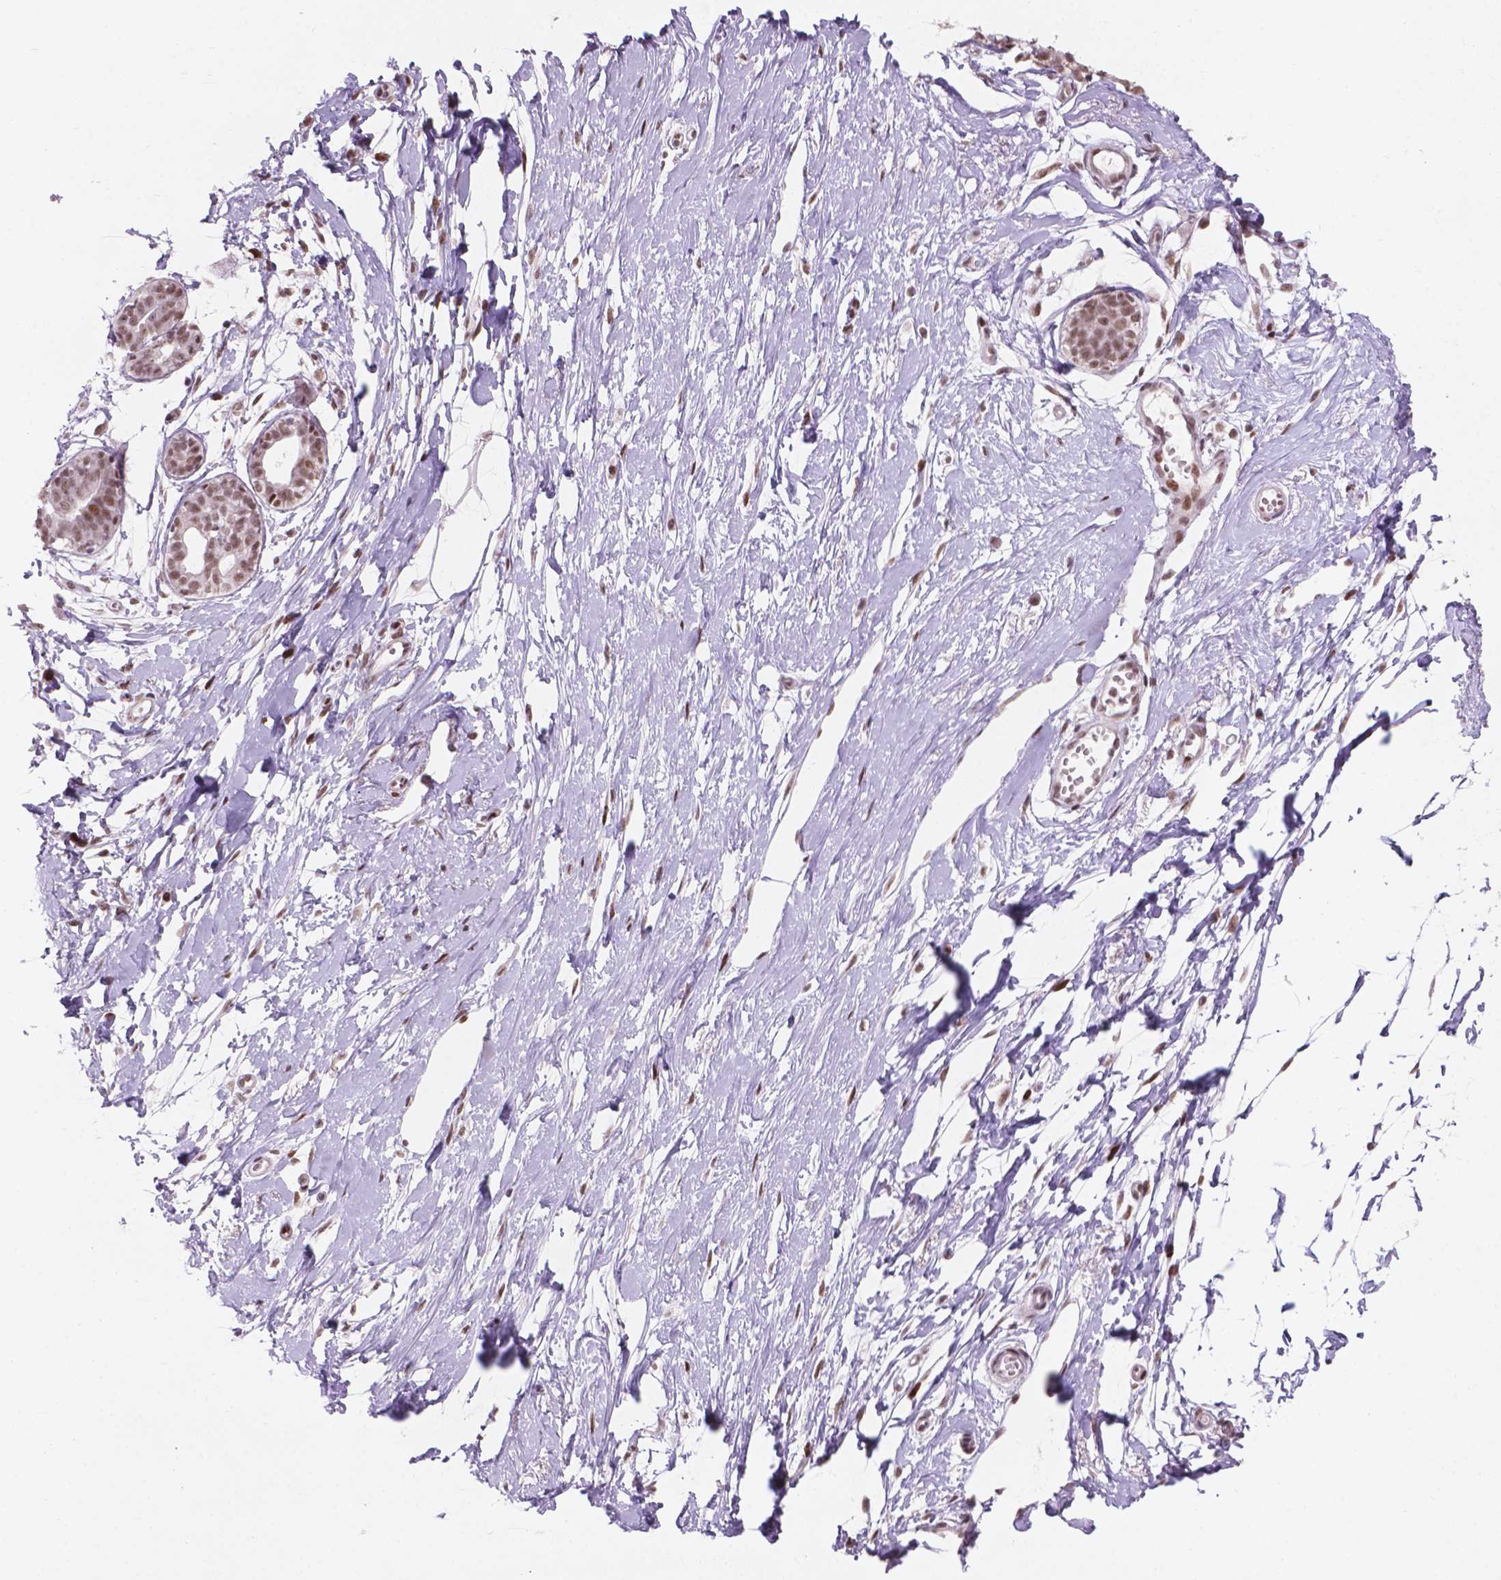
{"staining": {"intensity": "weak", "quantity": "25%-75%", "location": "nuclear"}, "tissue": "breast", "cell_type": "Adipocytes", "image_type": "normal", "snomed": [{"axis": "morphology", "description": "Normal tissue, NOS"}, {"axis": "topography", "description": "Breast"}], "caption": "DAB (3,3'-diaminobenzidine) immunohistochemical staining of normal breast exhibits weak nuclear protein expression in approximately 25%-75% of adipocytes.", "gene": "HES7", "patient": {"sex": "female", "age": 49}}